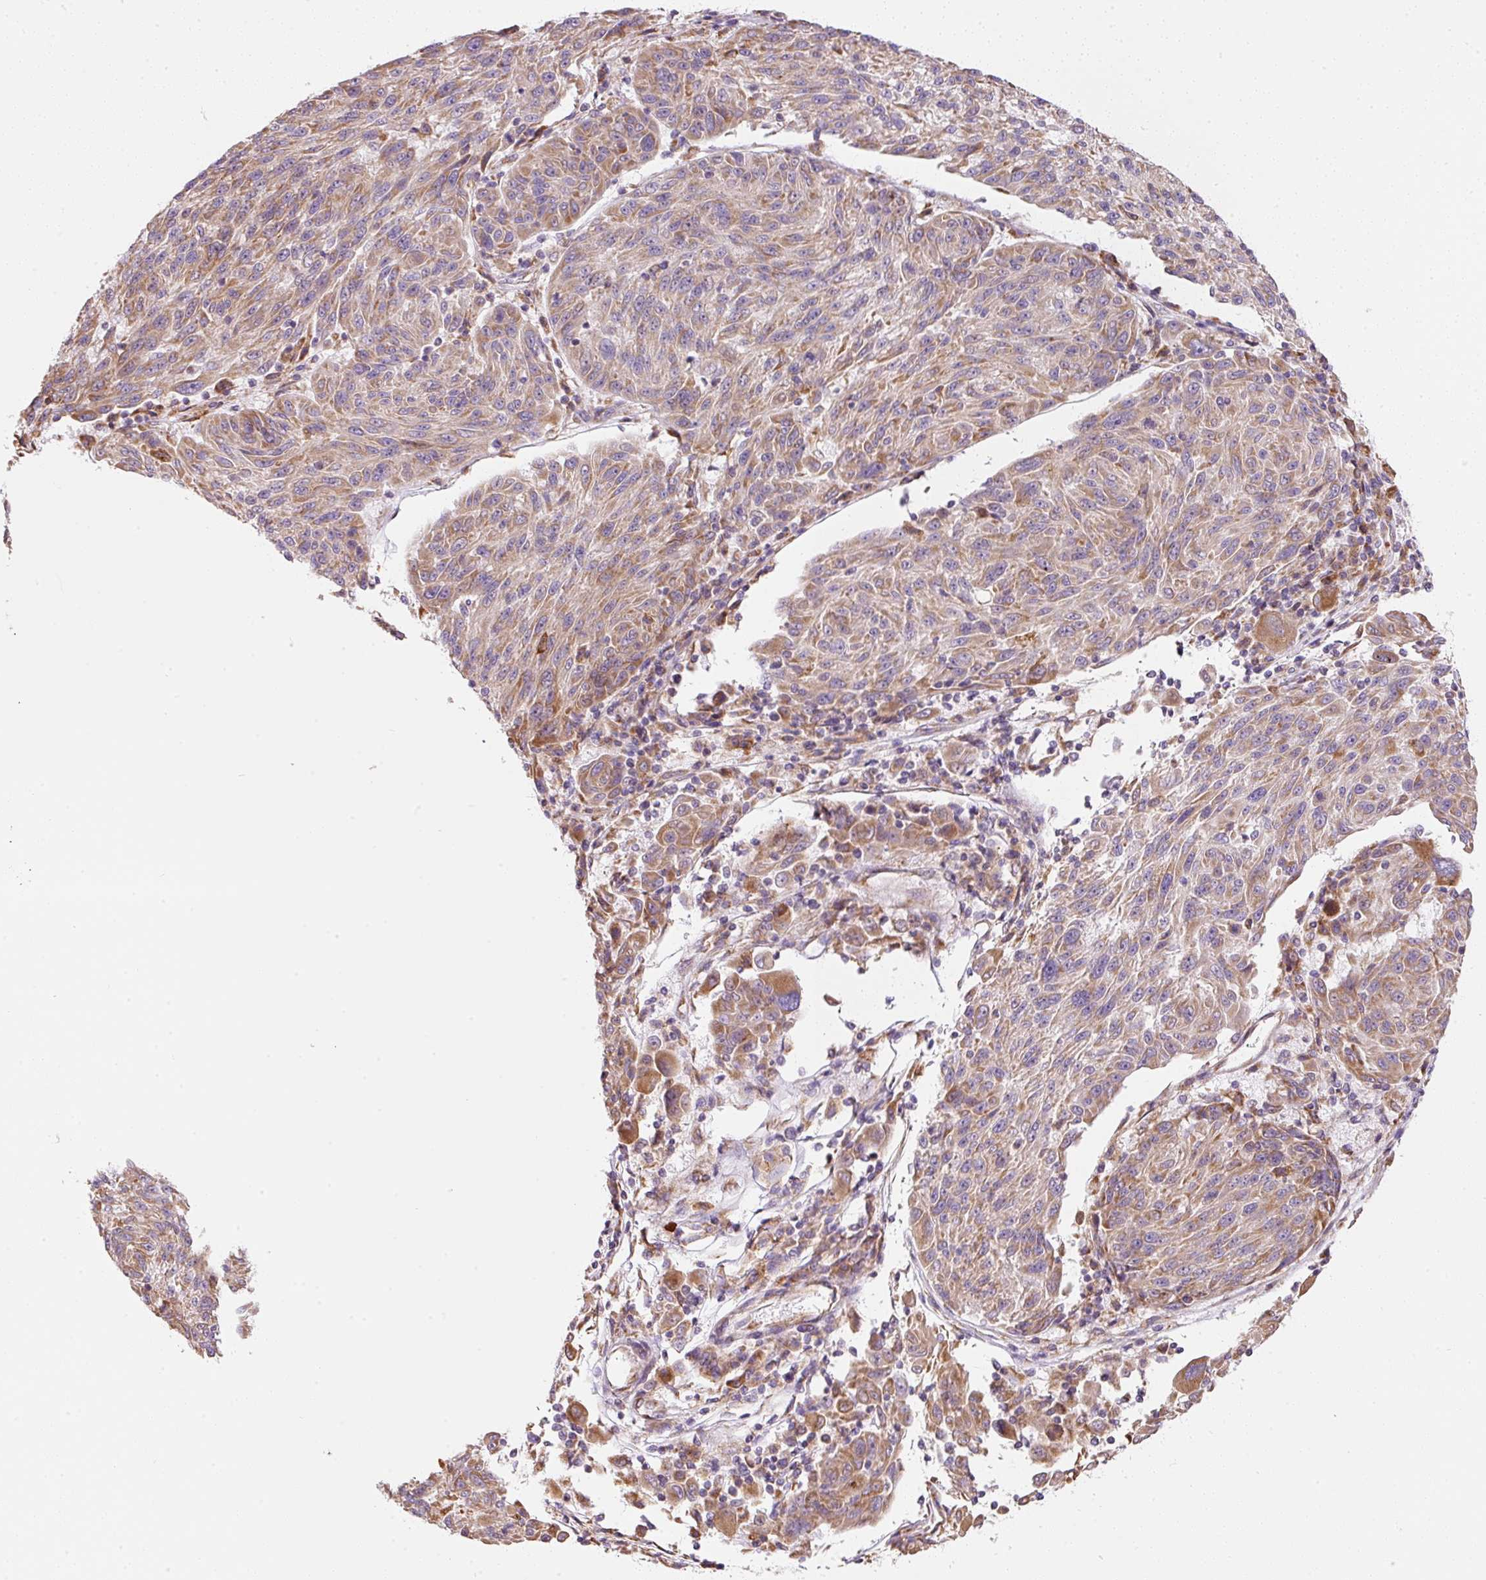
{"staining": {"intensity": "moderate", "quantity": ">75%", "location": "cytoplasmic/membranous"}, "tissue": "melanoma", "cell_type": "Tumor cells", "image_type": "cancer", "snomed": [{"axis": "morphology", "description": "Malignant melanoma, NOS"}, {"axis": "topography", "description": "Skin"}], "caption": "Malignant melanoma tissue displays moderate cytoplasmic/membranous staining in about >75% of tumor cells, visualized by immunohistochemistry. Using DAB (brown) and hematoxylin (blue) stains, captured at high magnification using brightfield microscopy.", "gene": "MORN4", "patient": {"sex": "male", "age": 53}}